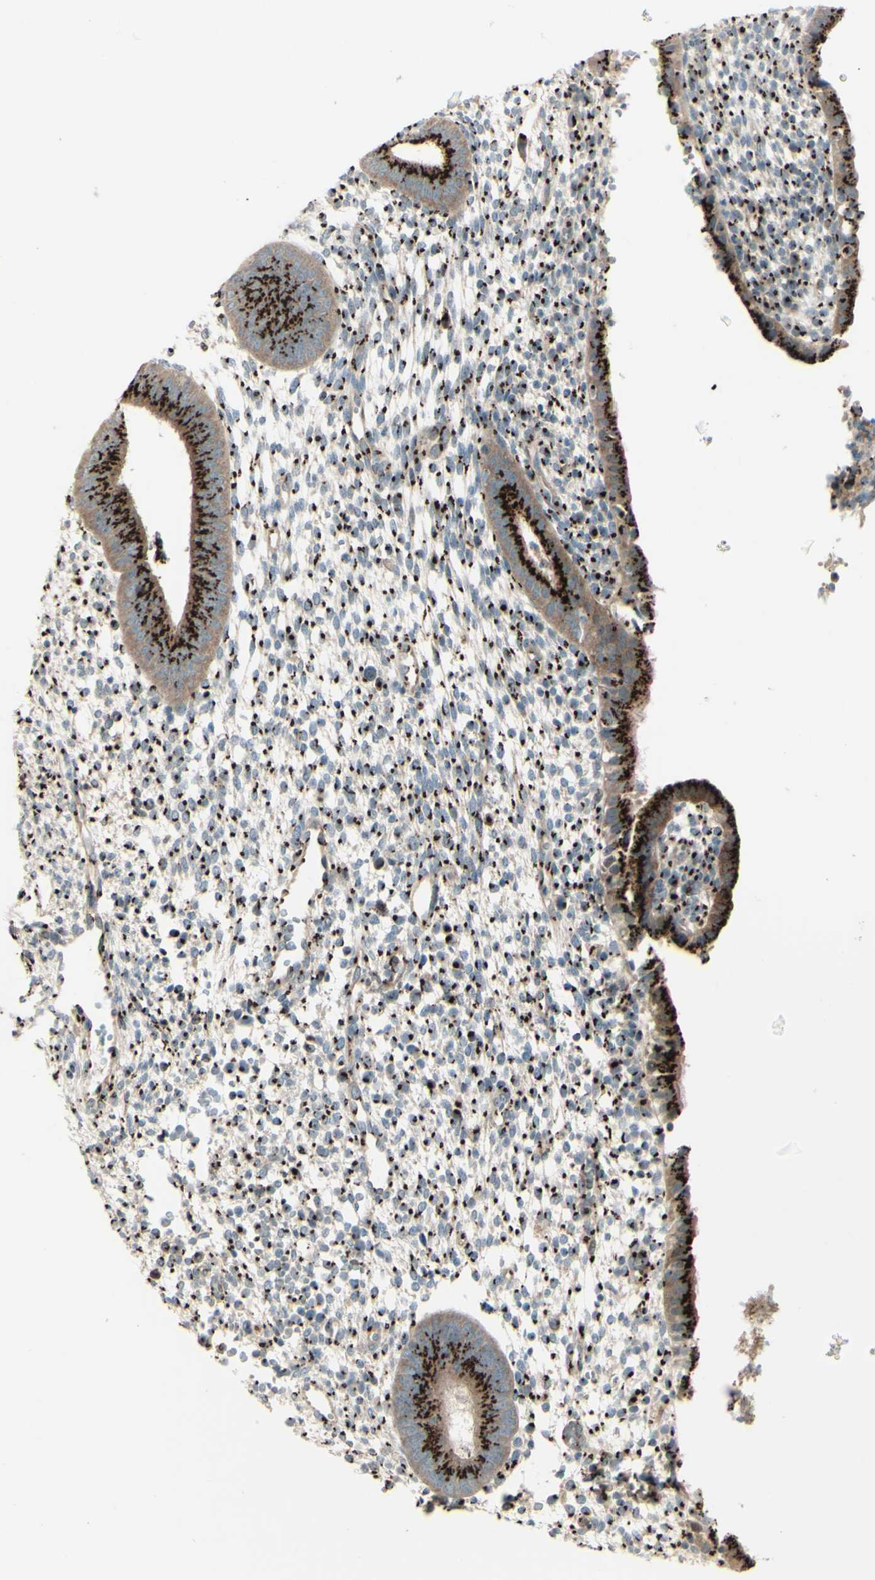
{"staining": {"intensity": "weak", "quantity": "25%-75%", "location": "cytoplasmic/membranous"}, "tissue": "endometrium", "cell_type": "Cells in endometrial stroma", "image_type": "normal", "snomed": [{"axis": "morphology", "description": "Normal tissue, NOS"}, {"axis": "topography", "description": "Endometrium"}], "caption": "Immunohistochemical staining of benign endometrium demonstrates weak cytoplasmic/membranous protein expression in about 25%-75% of cells in endometrial stroma. Immunohistochemistry stains the protein in brown and the nuclei are stained blue.", "gene": "BPNT2", "patient": {"sex": "female", "age": 35}}